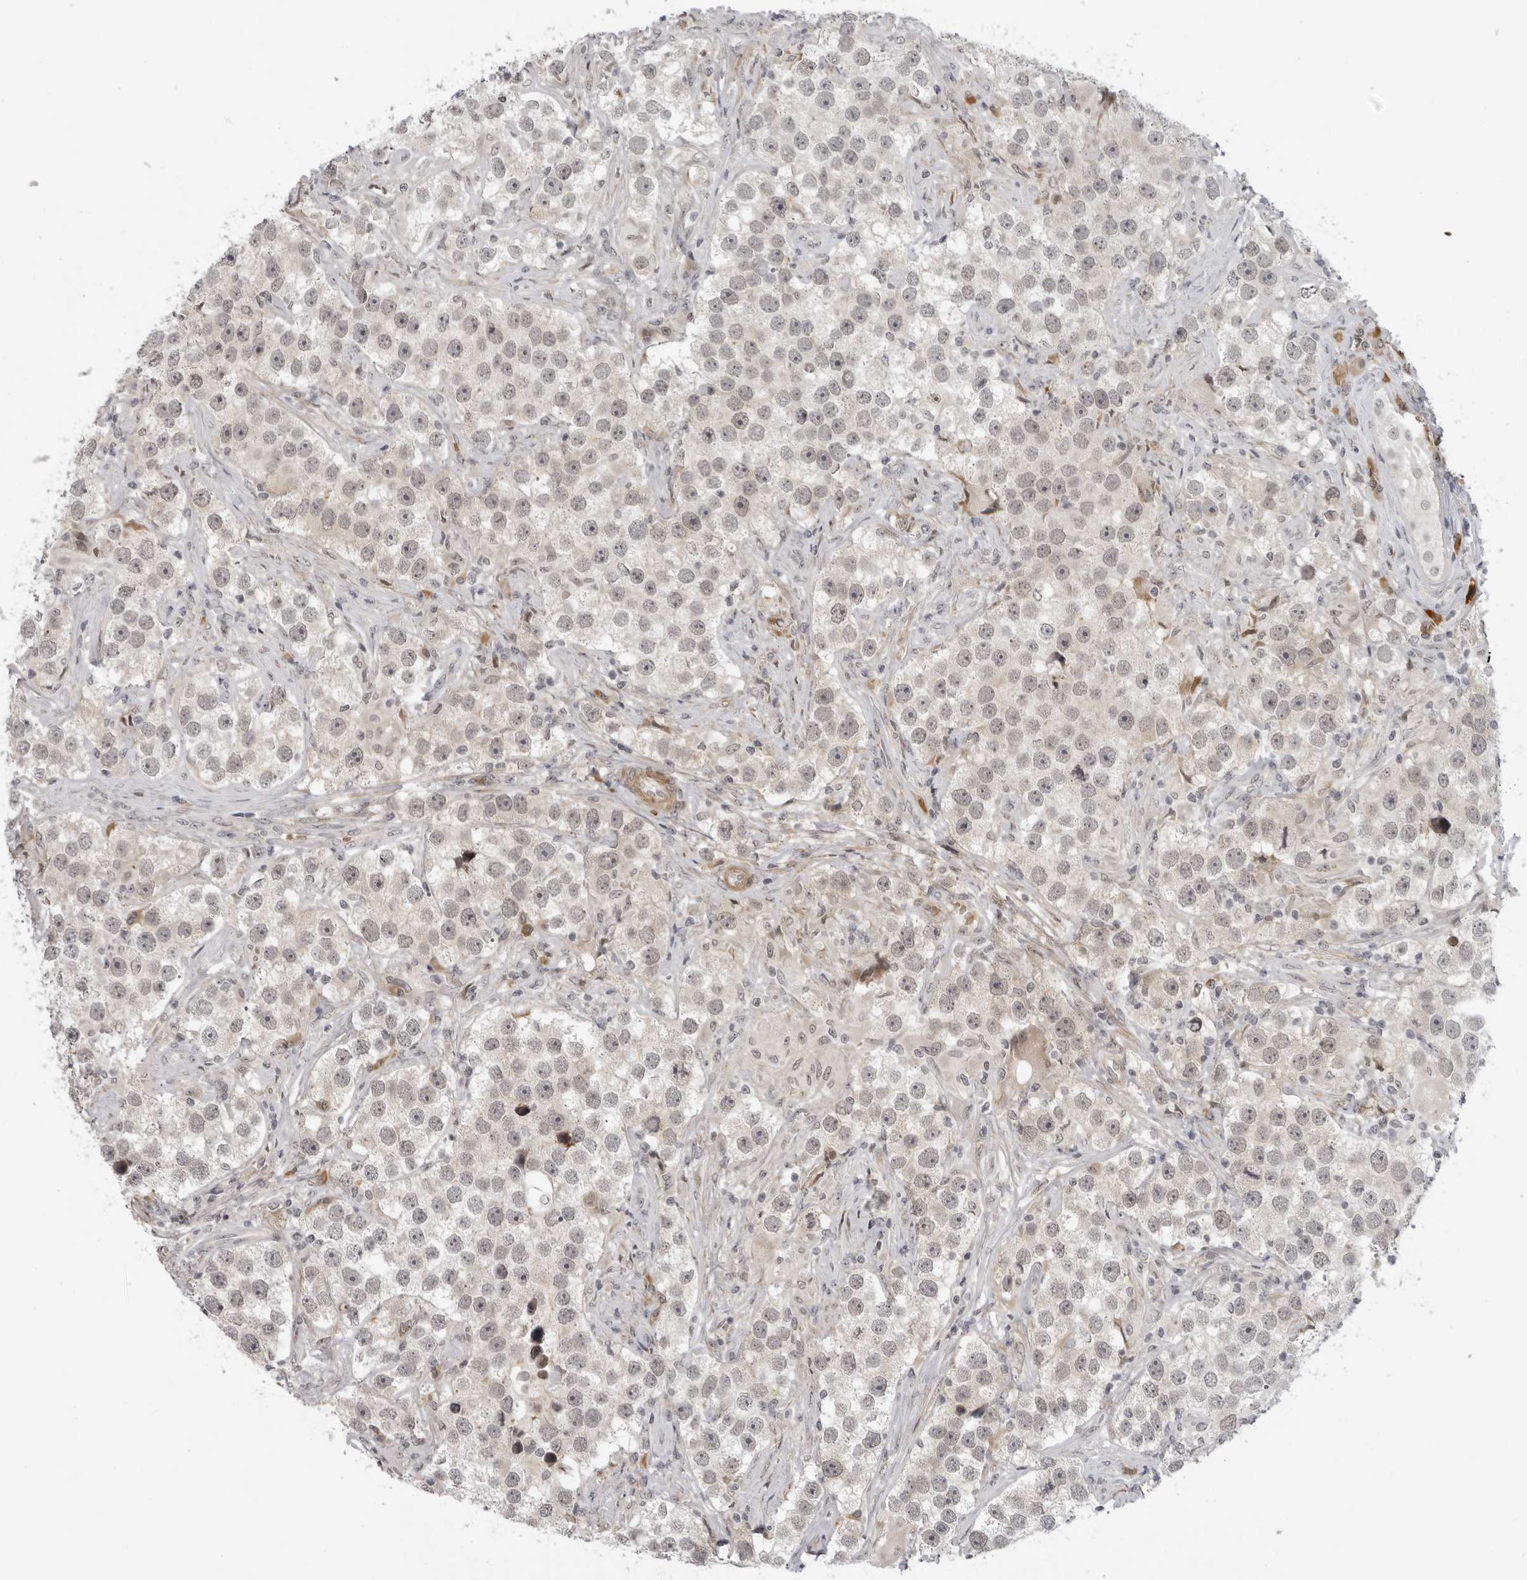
{"staining": {"intensity": "weak", "quantity": ">75%", "location": "nuclear"}, "tissue": "testis cancer", "cell_type": "Tumor cells", "image_type": "cancer", "snomed": [{"axis": "morphology", "description": "Seminoma, NOS"}, {"axis": "topography", "description": "Testis"}], "caption": "Tumor cells reveal low levels of weak nuclear positivity in about >75% of cells in human testis seminoma.", "gene": "ALPK2", "patient": {"sex": "male", "age": 49}}